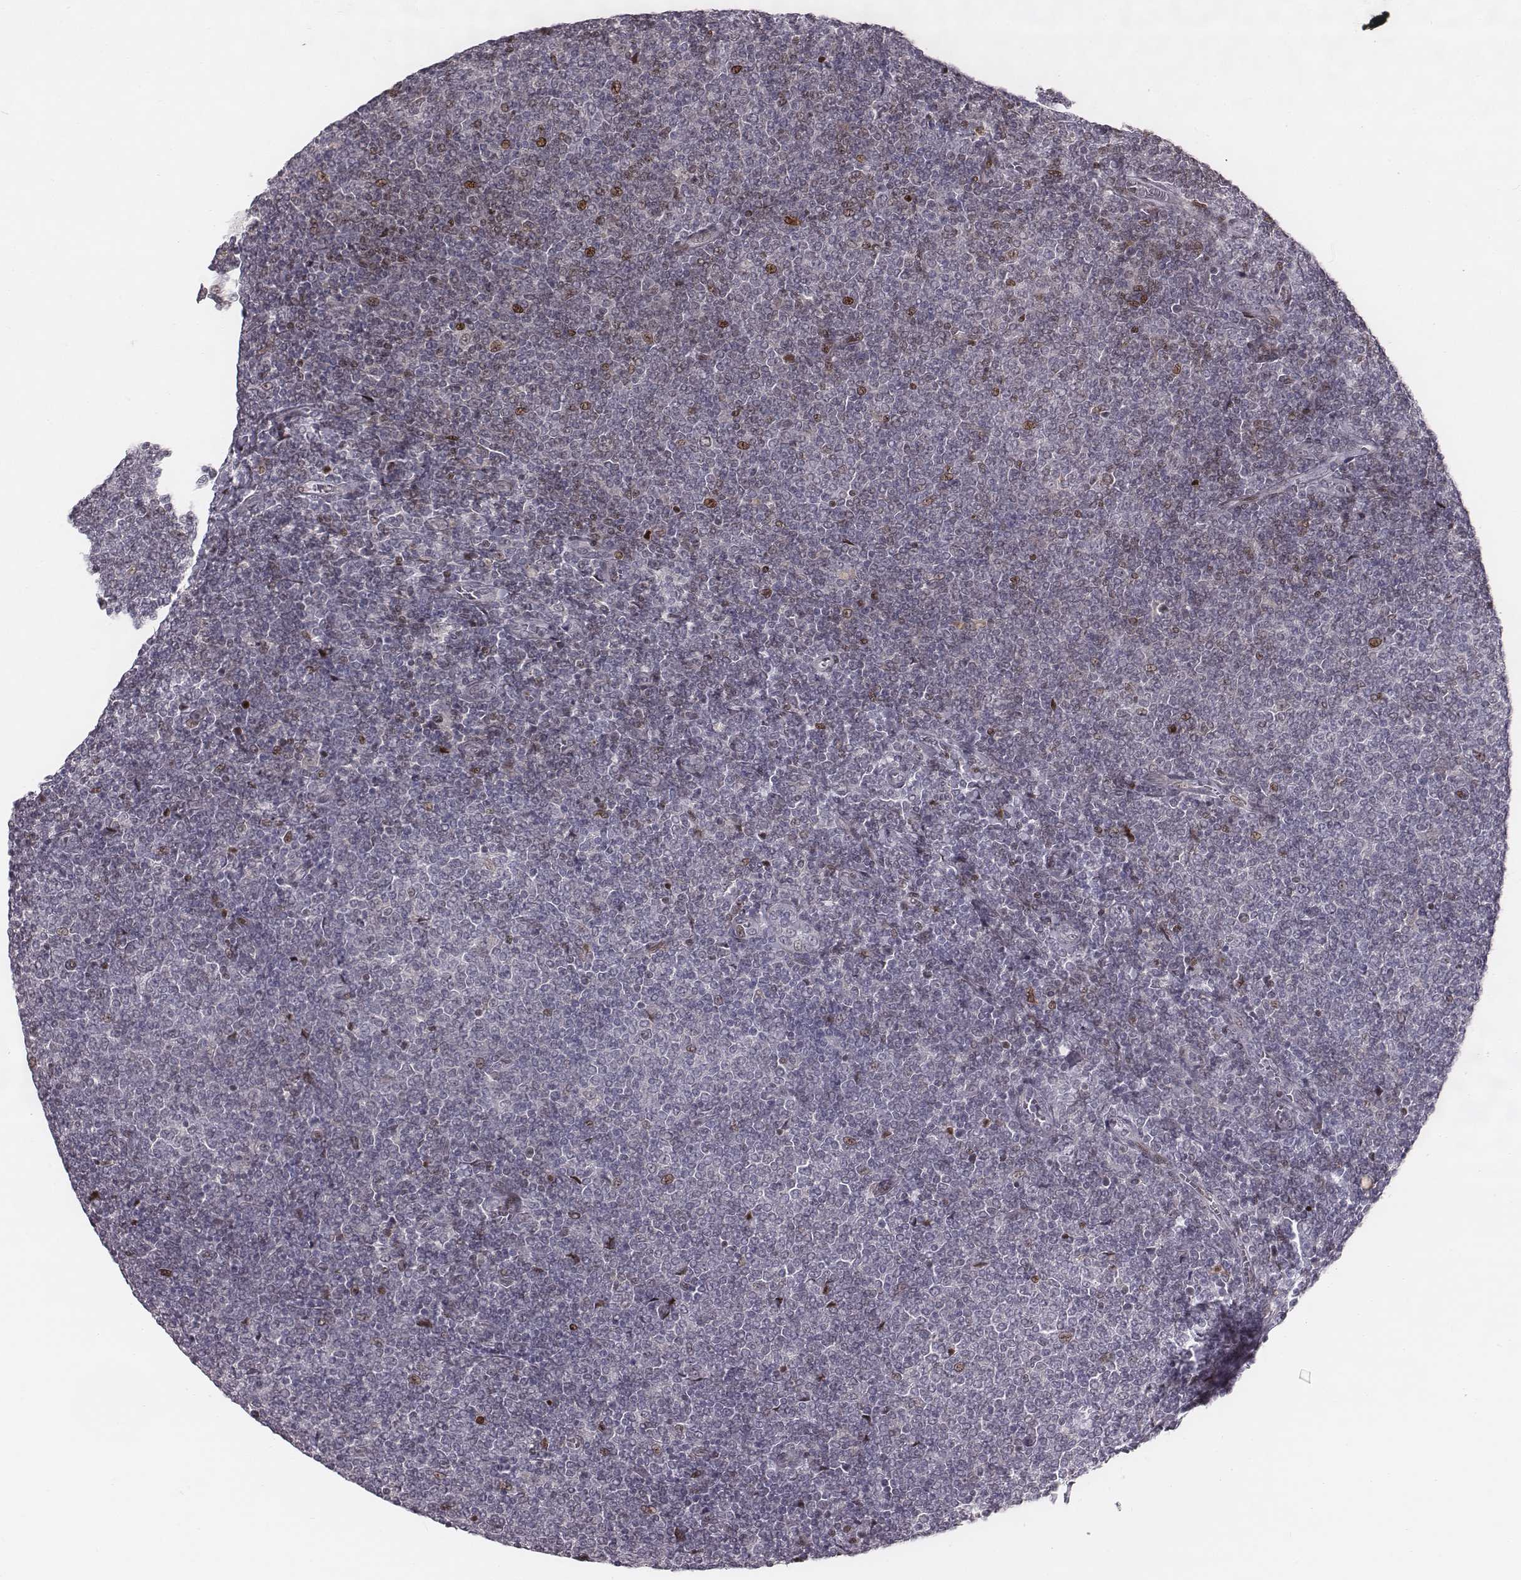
{"staining": {"intensity": "moderate", "quantity": "<25%", "location": "nuclear"}, "tissue": "lymphoma", "cell_type": "Tumor cells", "image_type": "cancer", "snomed": [{"axis": "morphology", "description": "Malignant lymphoma, non-Hodgkin's type, Low grade"}, {"axis": "topography", "description": "Lymph node"}], "caption": "Immunohistochemical staining of human lymphoma demonstrates low levels of moderate nuclear positivity in about <25% of tumor cells. (brown staining indicates protein expression, while blue staining denotes nuclei).", "gene": "NDC1", "patient": {"sex": "male", "age": 52}}